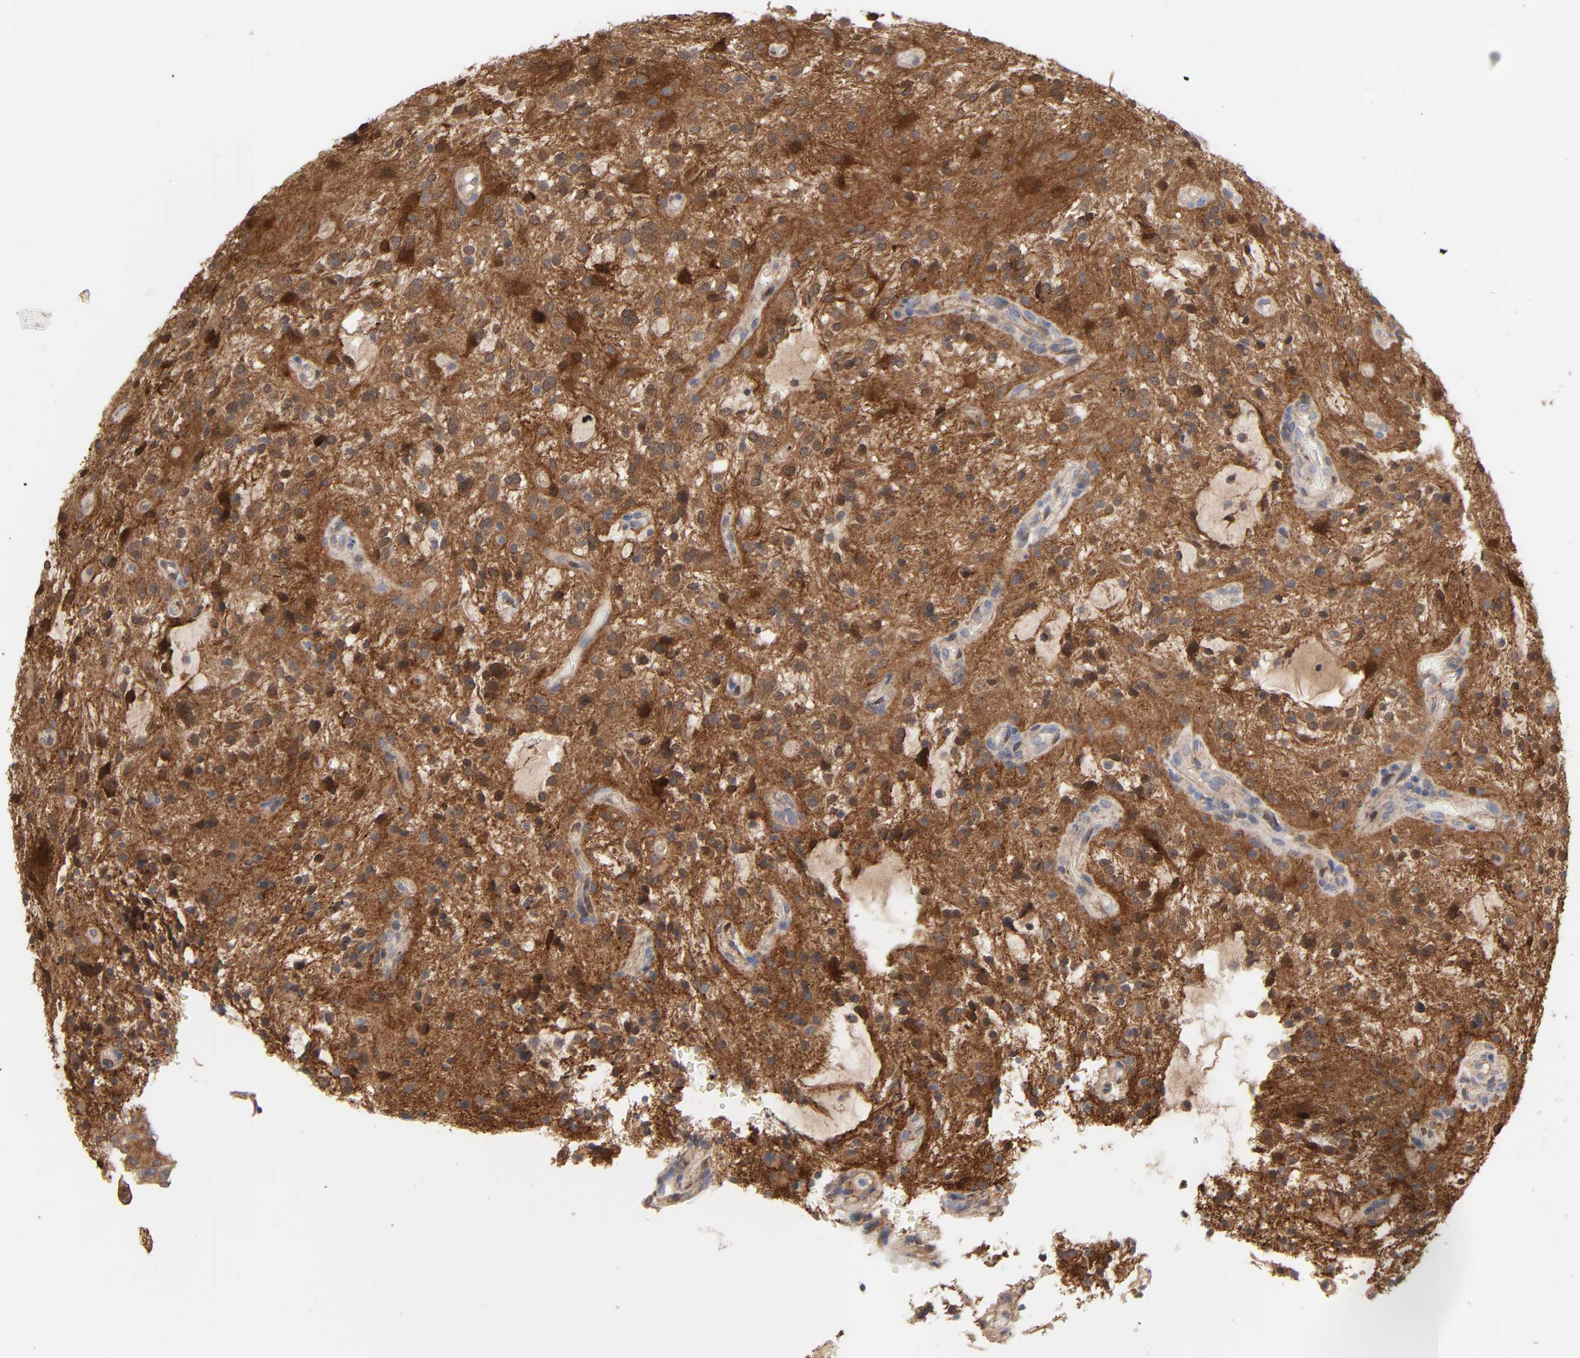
{"staining": {"intensity": "strong", "quantity": "25%-75%", "location": "cytoplasmic/membranous,nuclear"}, "tissue": "glioma", "cell_type": "Tumor cells", "image_type": "cancer", "snomed": [{"axis": "morphology", "description": "Glioma, malignant, NOS"}, {"axis": "topography", "description": "Cerebellum"}], "caption": "Immunohistochemistry of malignant glioma displays high levels of strong cytoplasmic/membranous and nuclear positivity in approximately 25%-75% of tumor cells.", "gene": "NDRG2", "patient": {"sex": "female", "age": 10}}